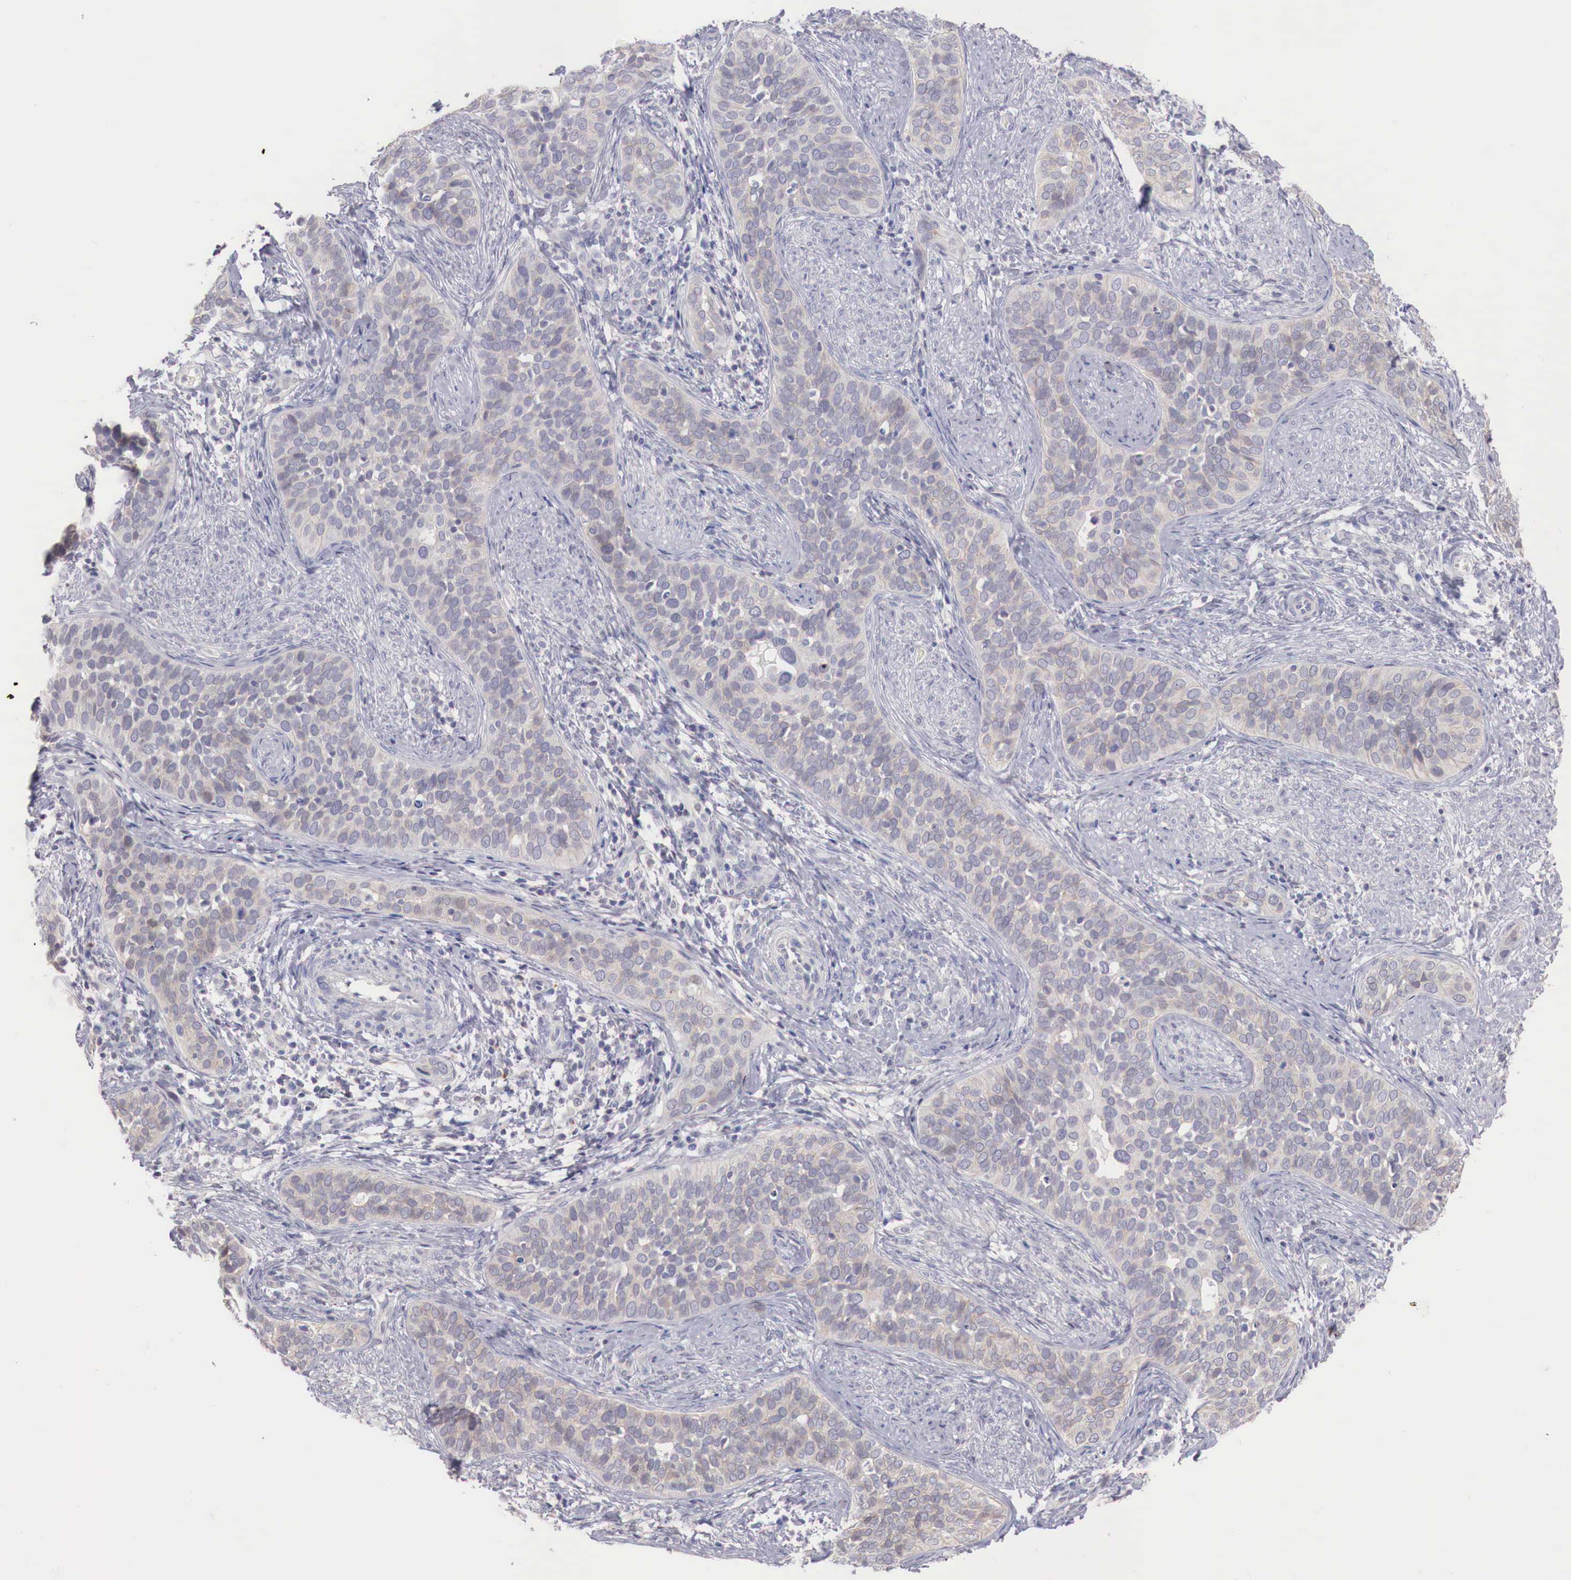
{"staining": {"intensity": "negative", "quantity": "none", "location": "none"}, "tissue": "cervical cancer", "cell_type": "Tumor cells", "image_type": "cancer", "snomed": [{"axis": "morphology", "description": "Squamous cell carcinoma, NOS"}, {"axis": "topography", "description": "Cervix"}], "caption": "IHC of human cervical squamous cell carcinoma reveals no staining in tumor cells. (DAB IHC, high magnification).", "gene": "TRIM13", "patient": {"sex": "female", "age": 31}}